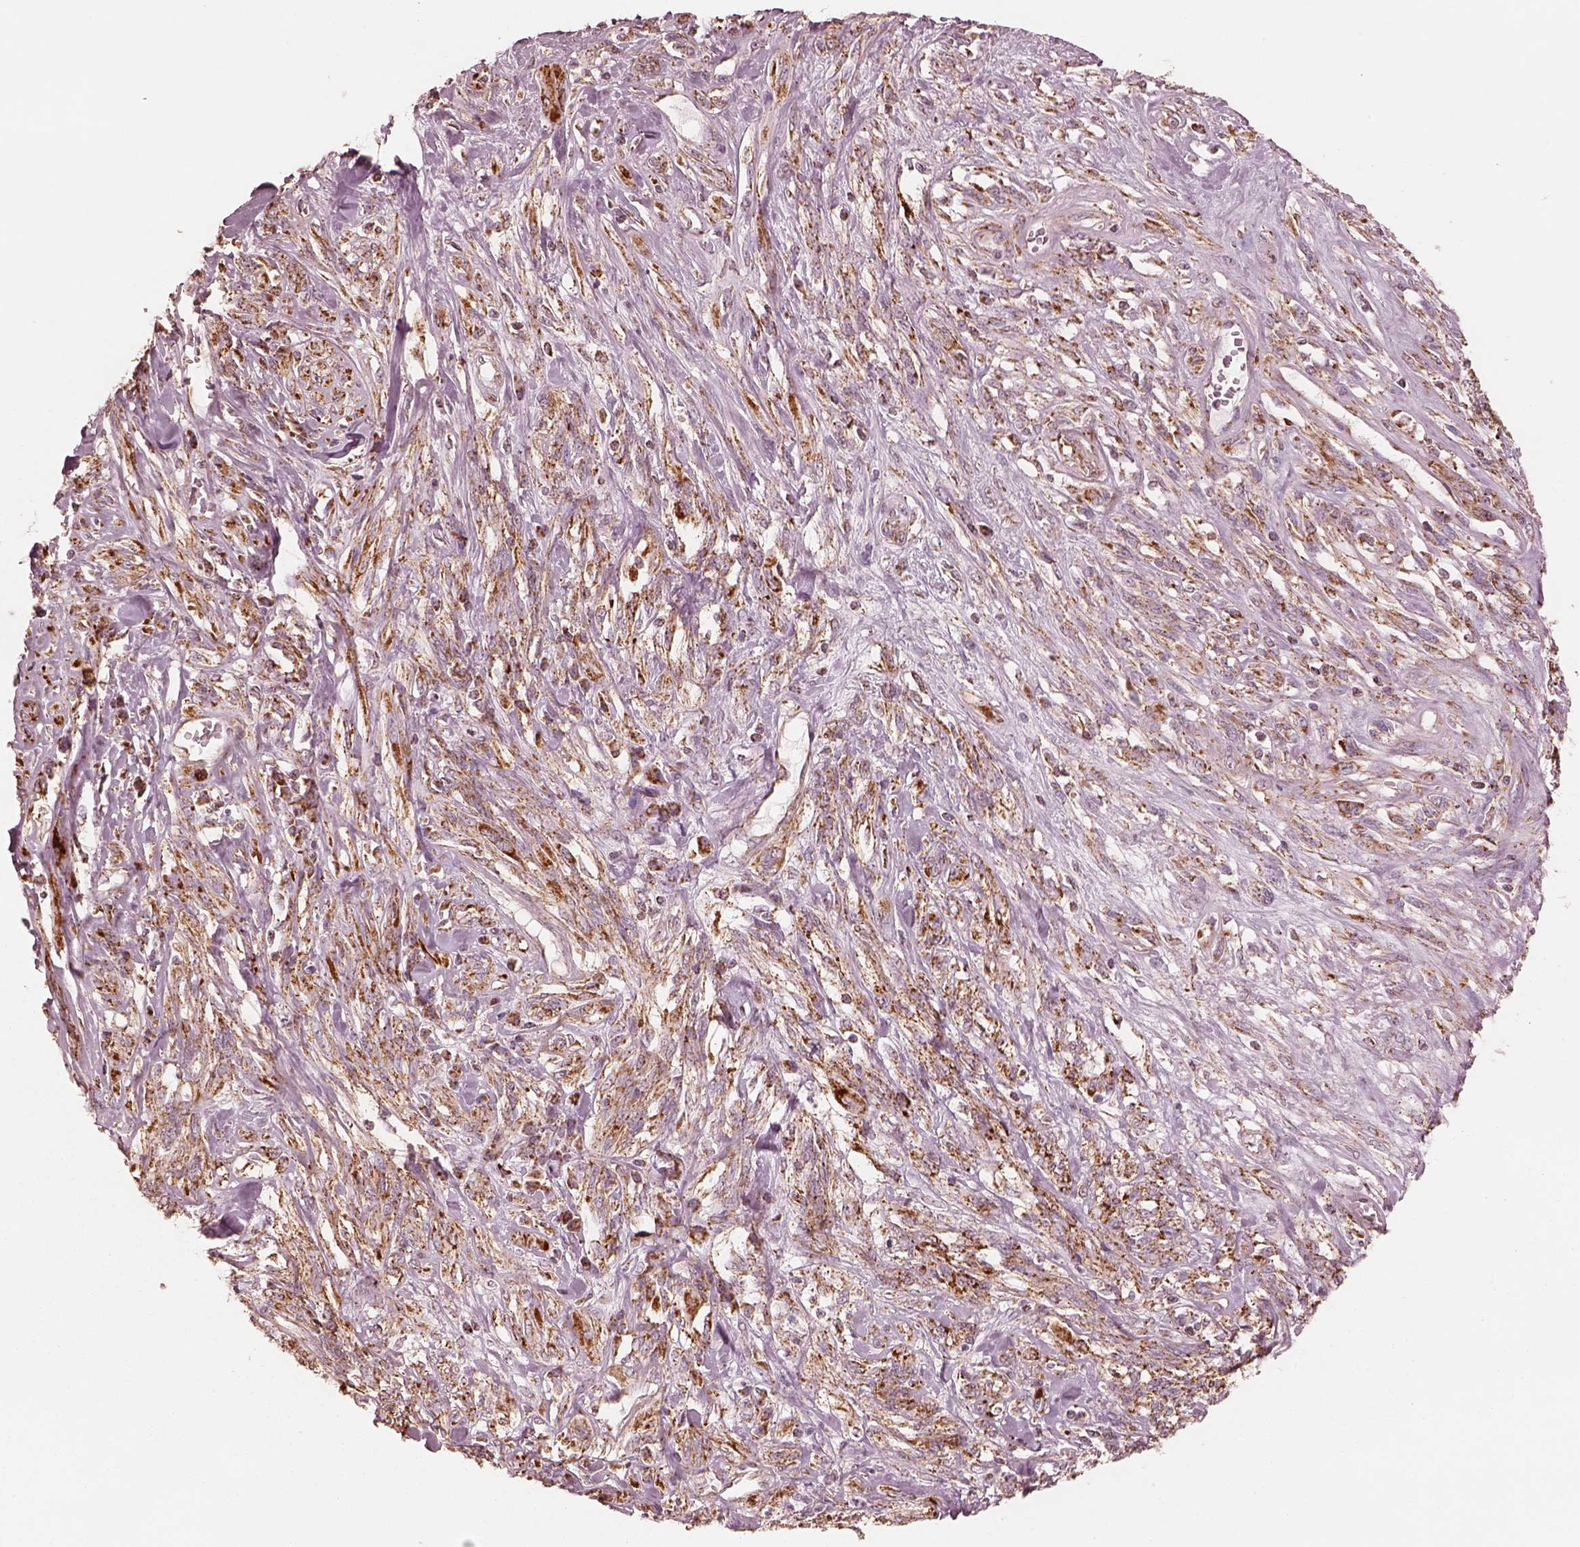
{"staining": {"intensity": "moderate", "quantity": ">75%", "location": "cytoplasmic/membranous"}, "tissue": "melanoma", "cell_type": "Tumor cells", "image_type": "cancer", "snomed": [{"axis": "morphology", "description": "Malignant melanoma, NOS"}, {"axis": "topography", "description": "Skin"}], "caption": "Immunohistochemistry (IHC) staining of malignant melanoma, which reveals medium levels of moderate cytoplasmic/membranous staining in approximately >75% of tumor cells indicating moderate cytoplasmic/membranous protein staining. The staining was performed using DAB (3,3'-diaminobenzidine) (brown) for protein detection and nuclei were counterstained in hematoxylin (blue).", "gene": "ENTPD6", "patient": {"sex": "female", "age": 91}}